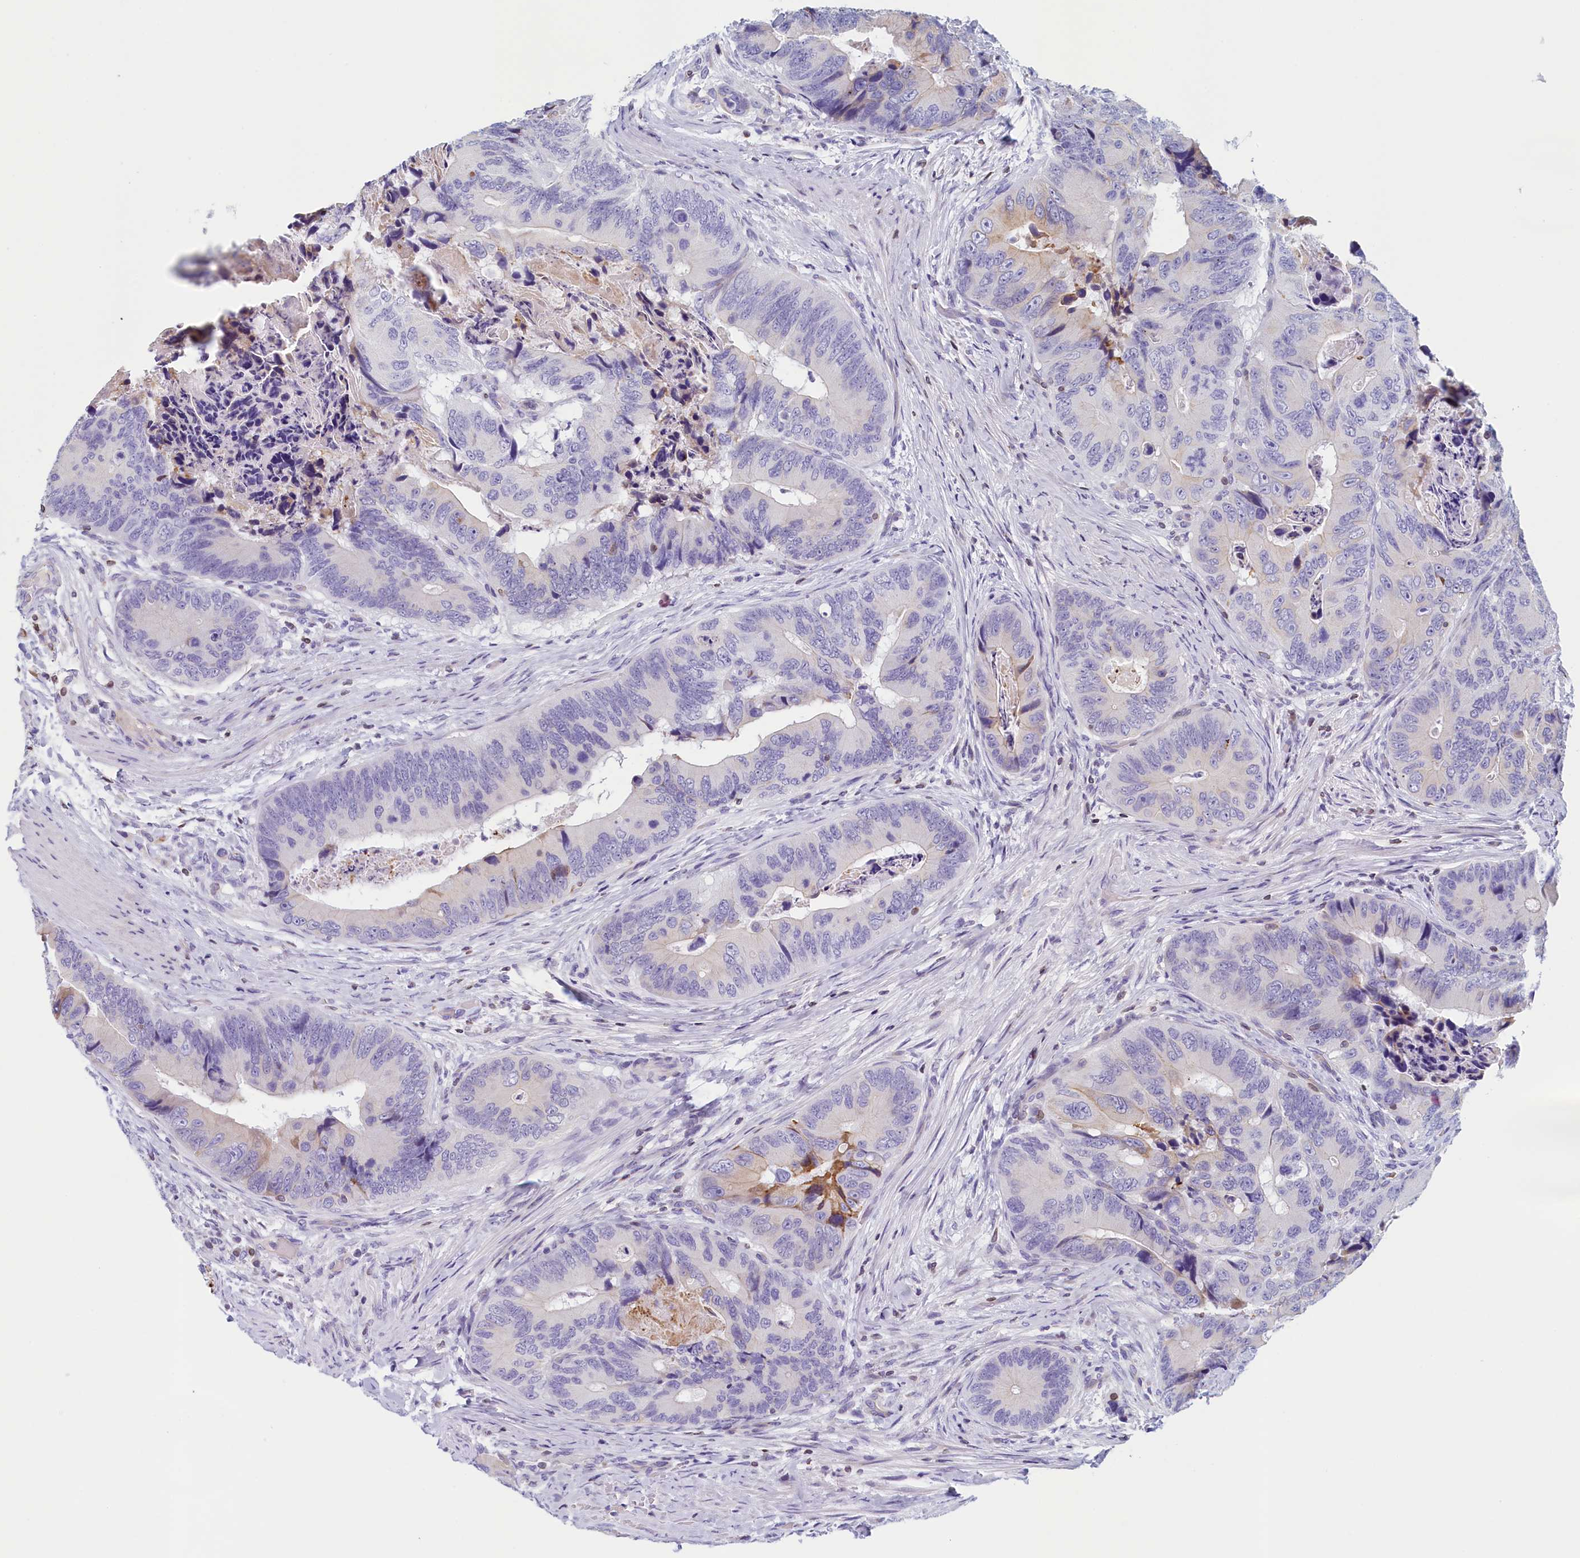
{"staining": {"intensity": "negative", "quantity": "none", "location": "none"}, "tissue": "colorectal cancer", "cell_type": "Tumor cells", "image_type": "cancer", "snomed": [{"axis": "morphology", "description": "Adenocarcinoma, NOS"}, {"axis": "topography", "description": "Colon"}], "caption": "Human colorectal cancer (adenocarcinoma) stained for a protein using immunohistochemistry (IHC) exhibits no positivity in tumor cells.", "gene": "TRAF3IP3", "patient": {"sex": "male", "age": 84}}